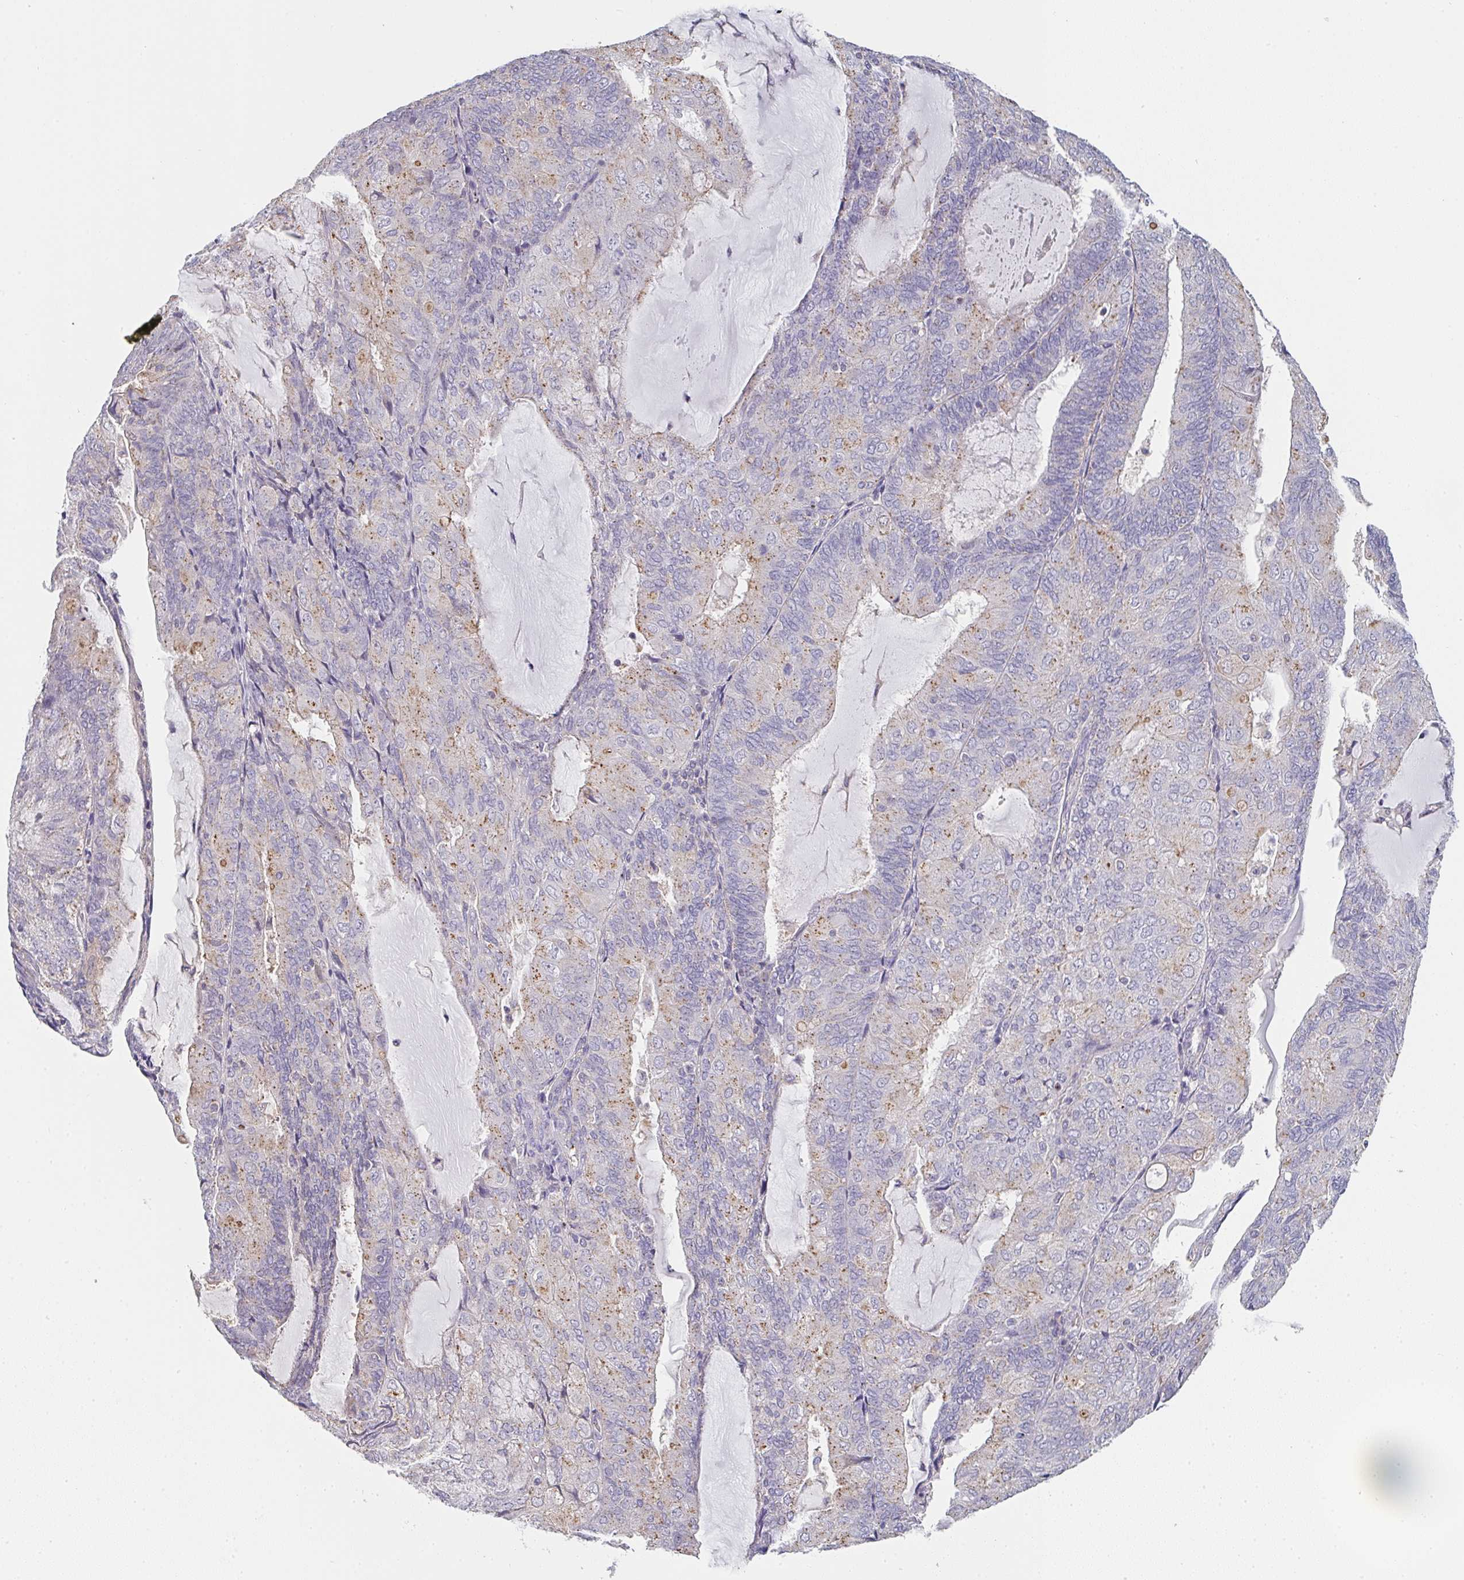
{"staining": {"intensity": "moderate", "quantity": "<25%", "location": "cytoplasmic/membranous"}, "tissue": "endometrial cancer", "cell_type": "Tumor cells", "image_type": "cancer", "snomed": [{"axis": "morphology", "description": "Adenocarcinoma, NOS"}, {"axis": "topography", "description": "Endometrium"}], "caption": "DAB immunohistochemical staining of human adenocarcinoma (endometrial) shows moderate cytoplasmic/membranous protein positivity in about <25% of tumor cells. (brown staining indicates protein expression, while blue staining denotes nuclei).", "gene": "CHMP5", "patient": {"sex": "female", "age": 81}}